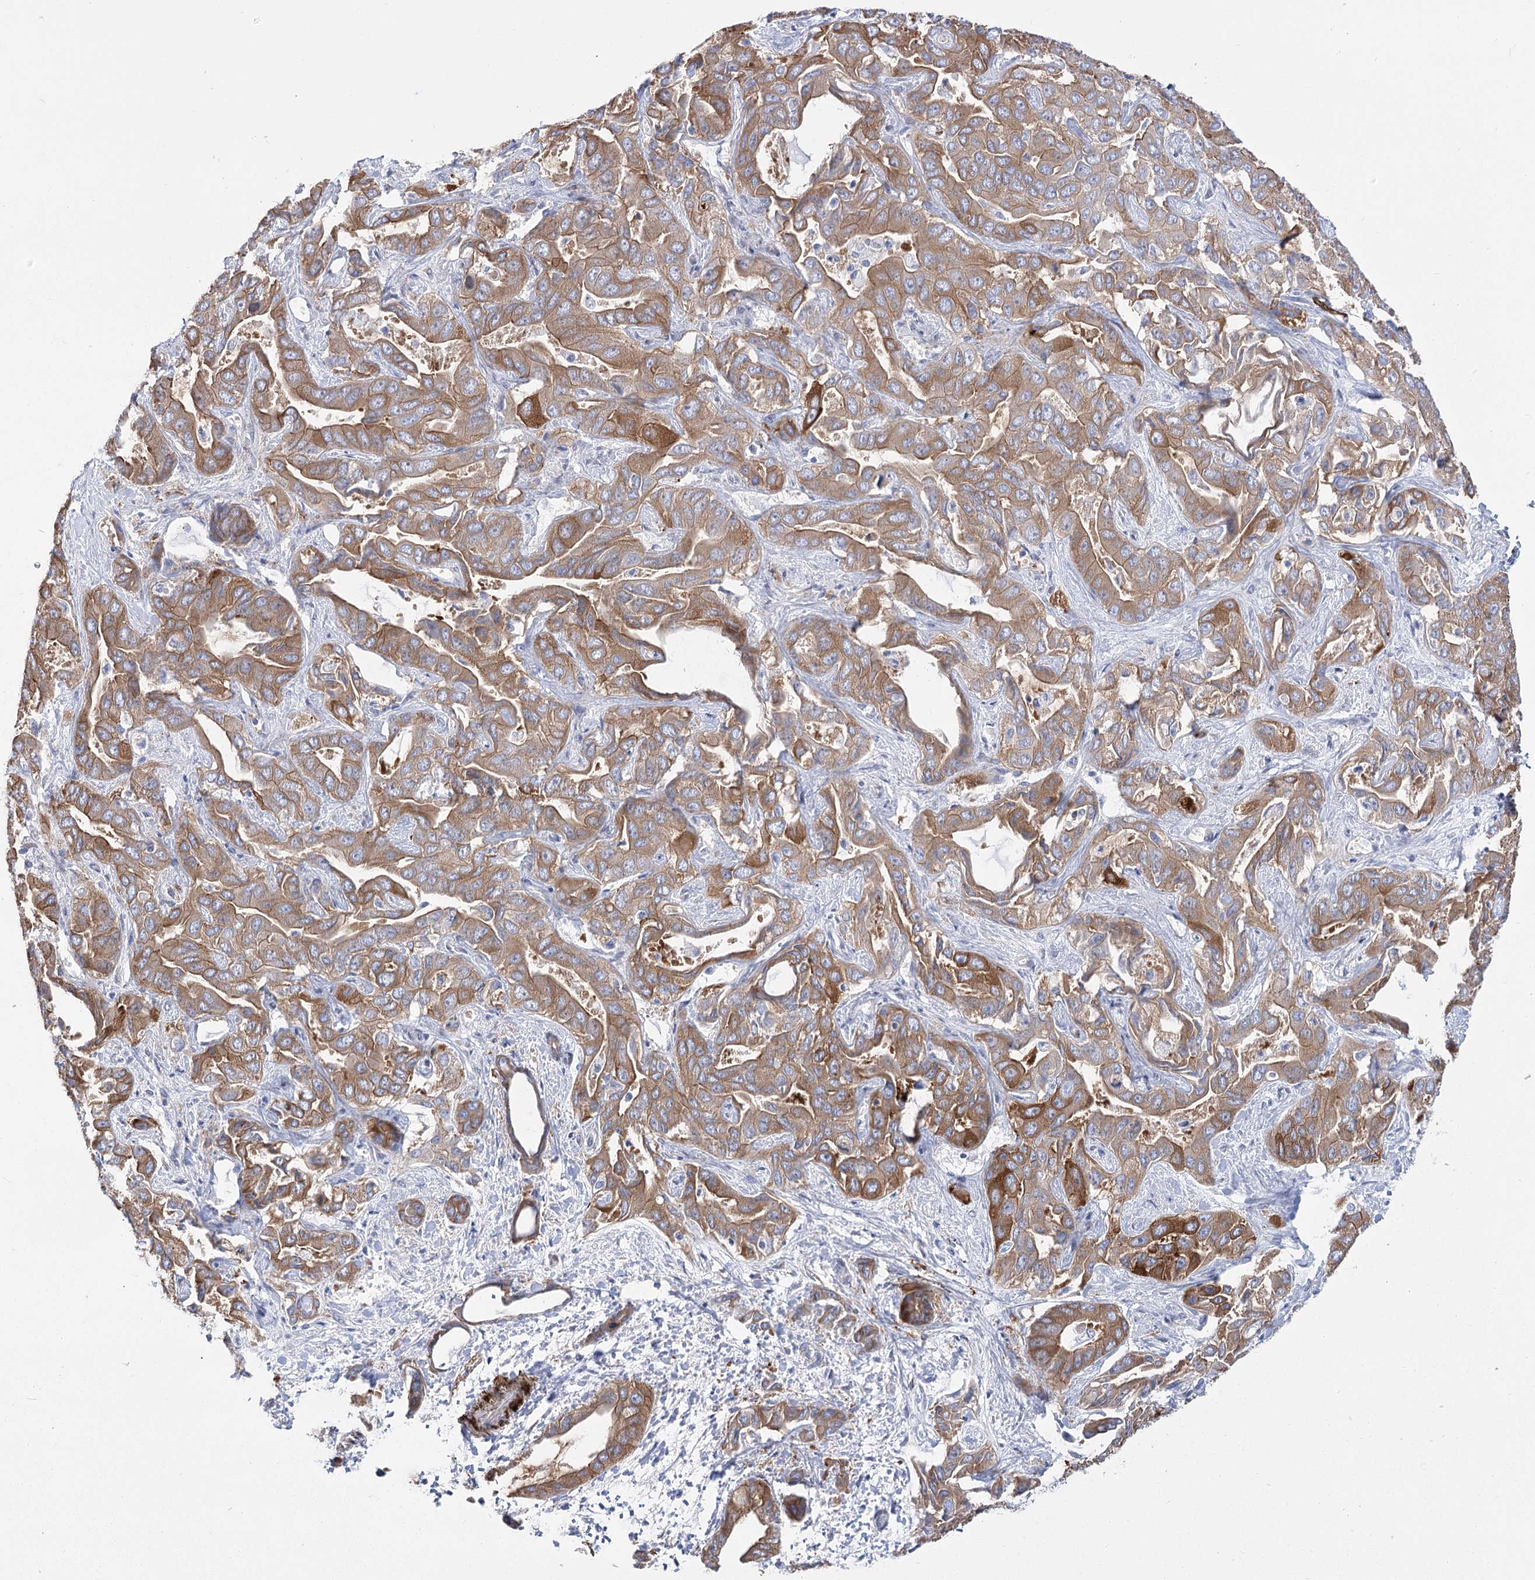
{"staining": {"intensity": "moderate", "quantity": ">75%", "location": "cytoplasmic/membranous"}, "tissue": "liver cancer", "cell_type": "Tumor cells", "image_type": "cancer", "snomed": [{"axis": "morphology", "description": "Cholangiocarcinoma"}, {"axis": "topography", "description": "Liver"}], "caption": "A histopathology image of liver cancer (cholangiocarcinoma) stained for a protein shows moderate cytoplasmic/membranous brown staining in tumor cells. The protein is stained brown, and the nuclei are stained in blue (DAB IHC with brightfield microscopy, high magnification).", "gene": "PLEKHA5", "patient": {"sex": "female", "age": 52}}